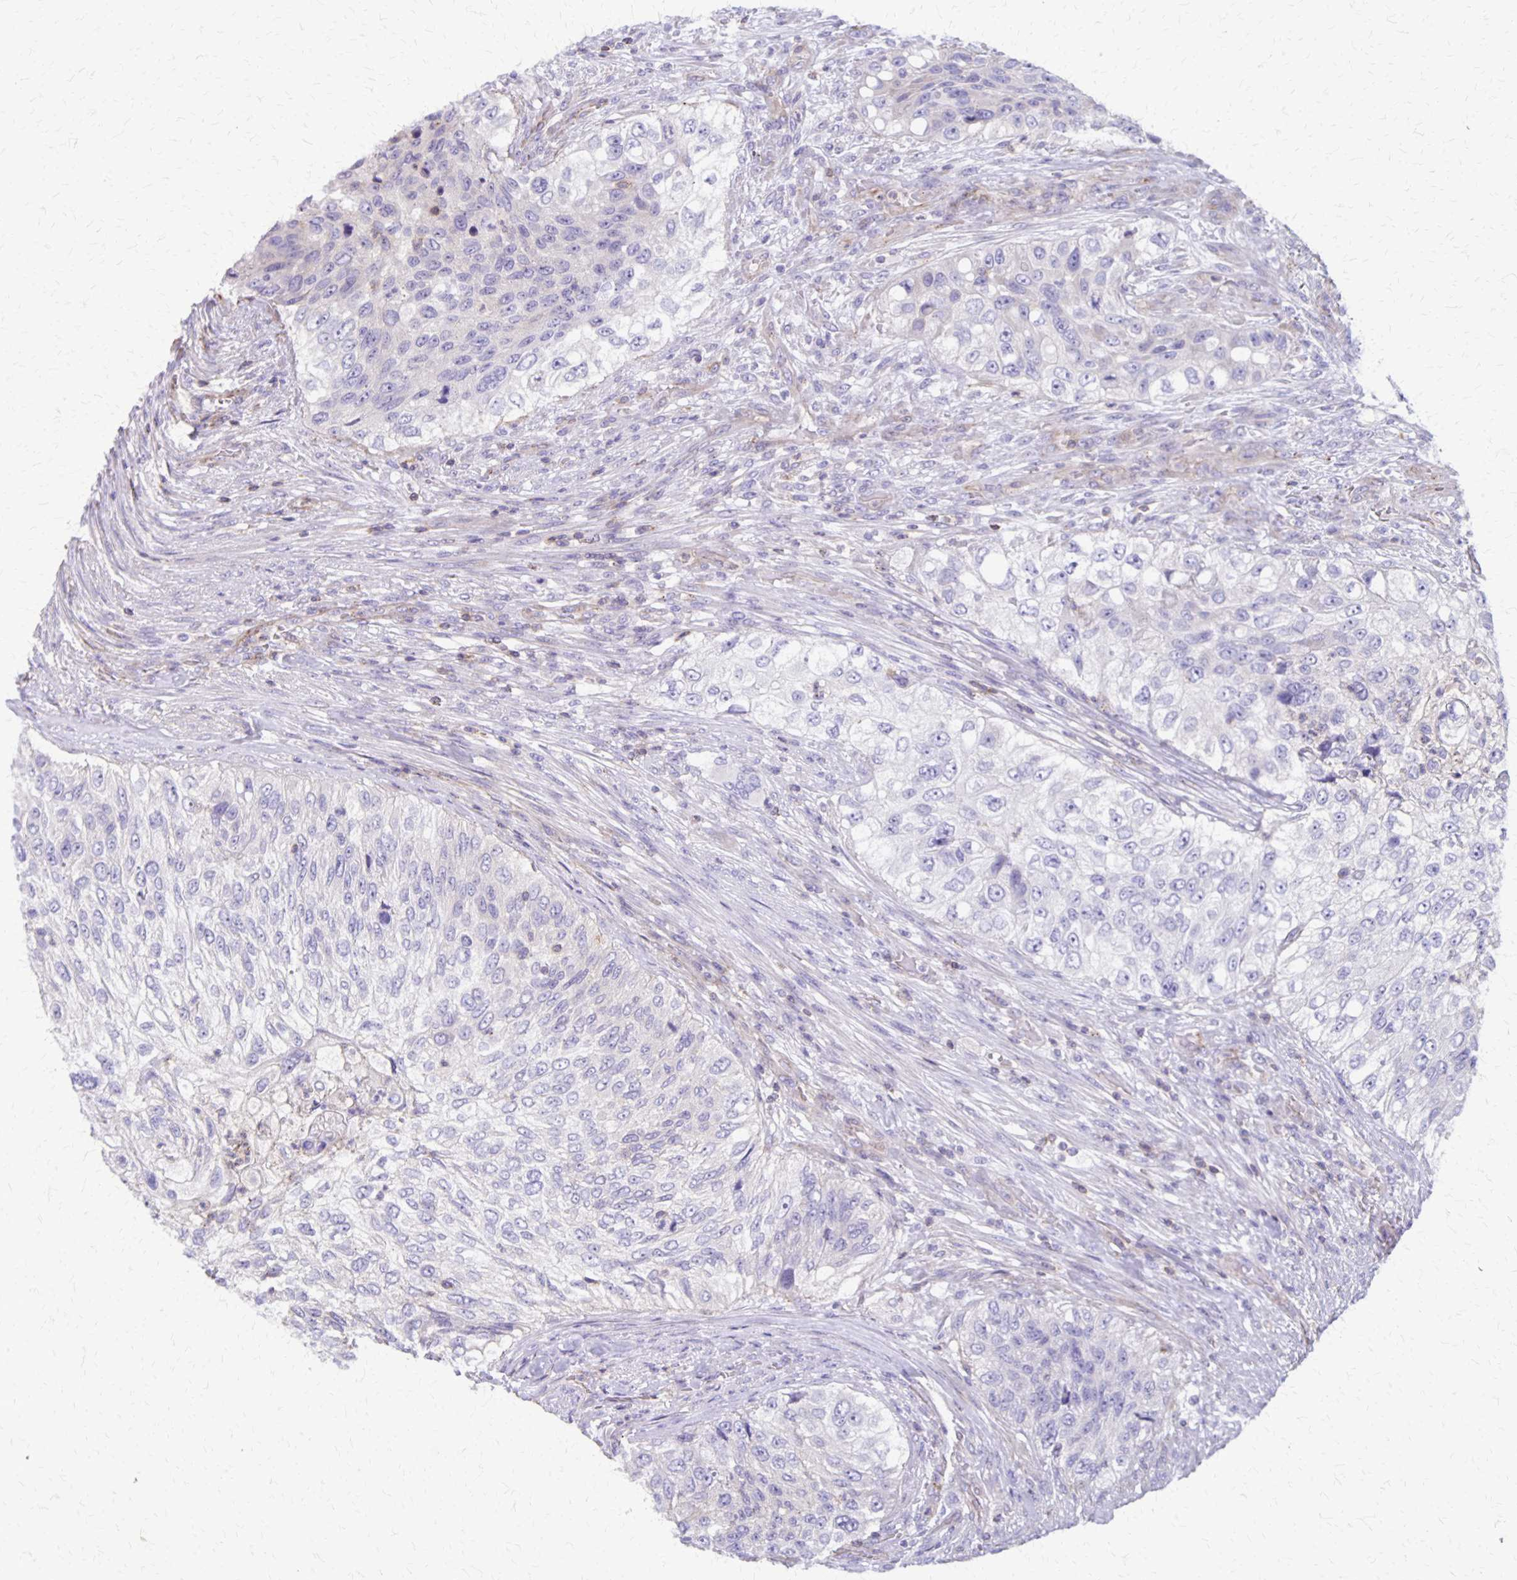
{"staining": {"intensity": "negative", "quantity": "none", "location": "none"}, "tissue": "urothelial cancer", "cell_type": "Tumor cells", "image_type": "cancer", "snomed": [{"axis": "morphology", "description": "Urothelial carcinoma, High grade"}, {"axis": "topography", "description": "Urinary bladder"}], "caption": "Urothelial cancer was stained to show a protein in brown. There is no significant positivity in tumor cells. (Immunohistochemistry, brightfield microscopy, high magnification).", "gene": "SEPTIN5", "patient": {"sex": "female", "age": 60}}